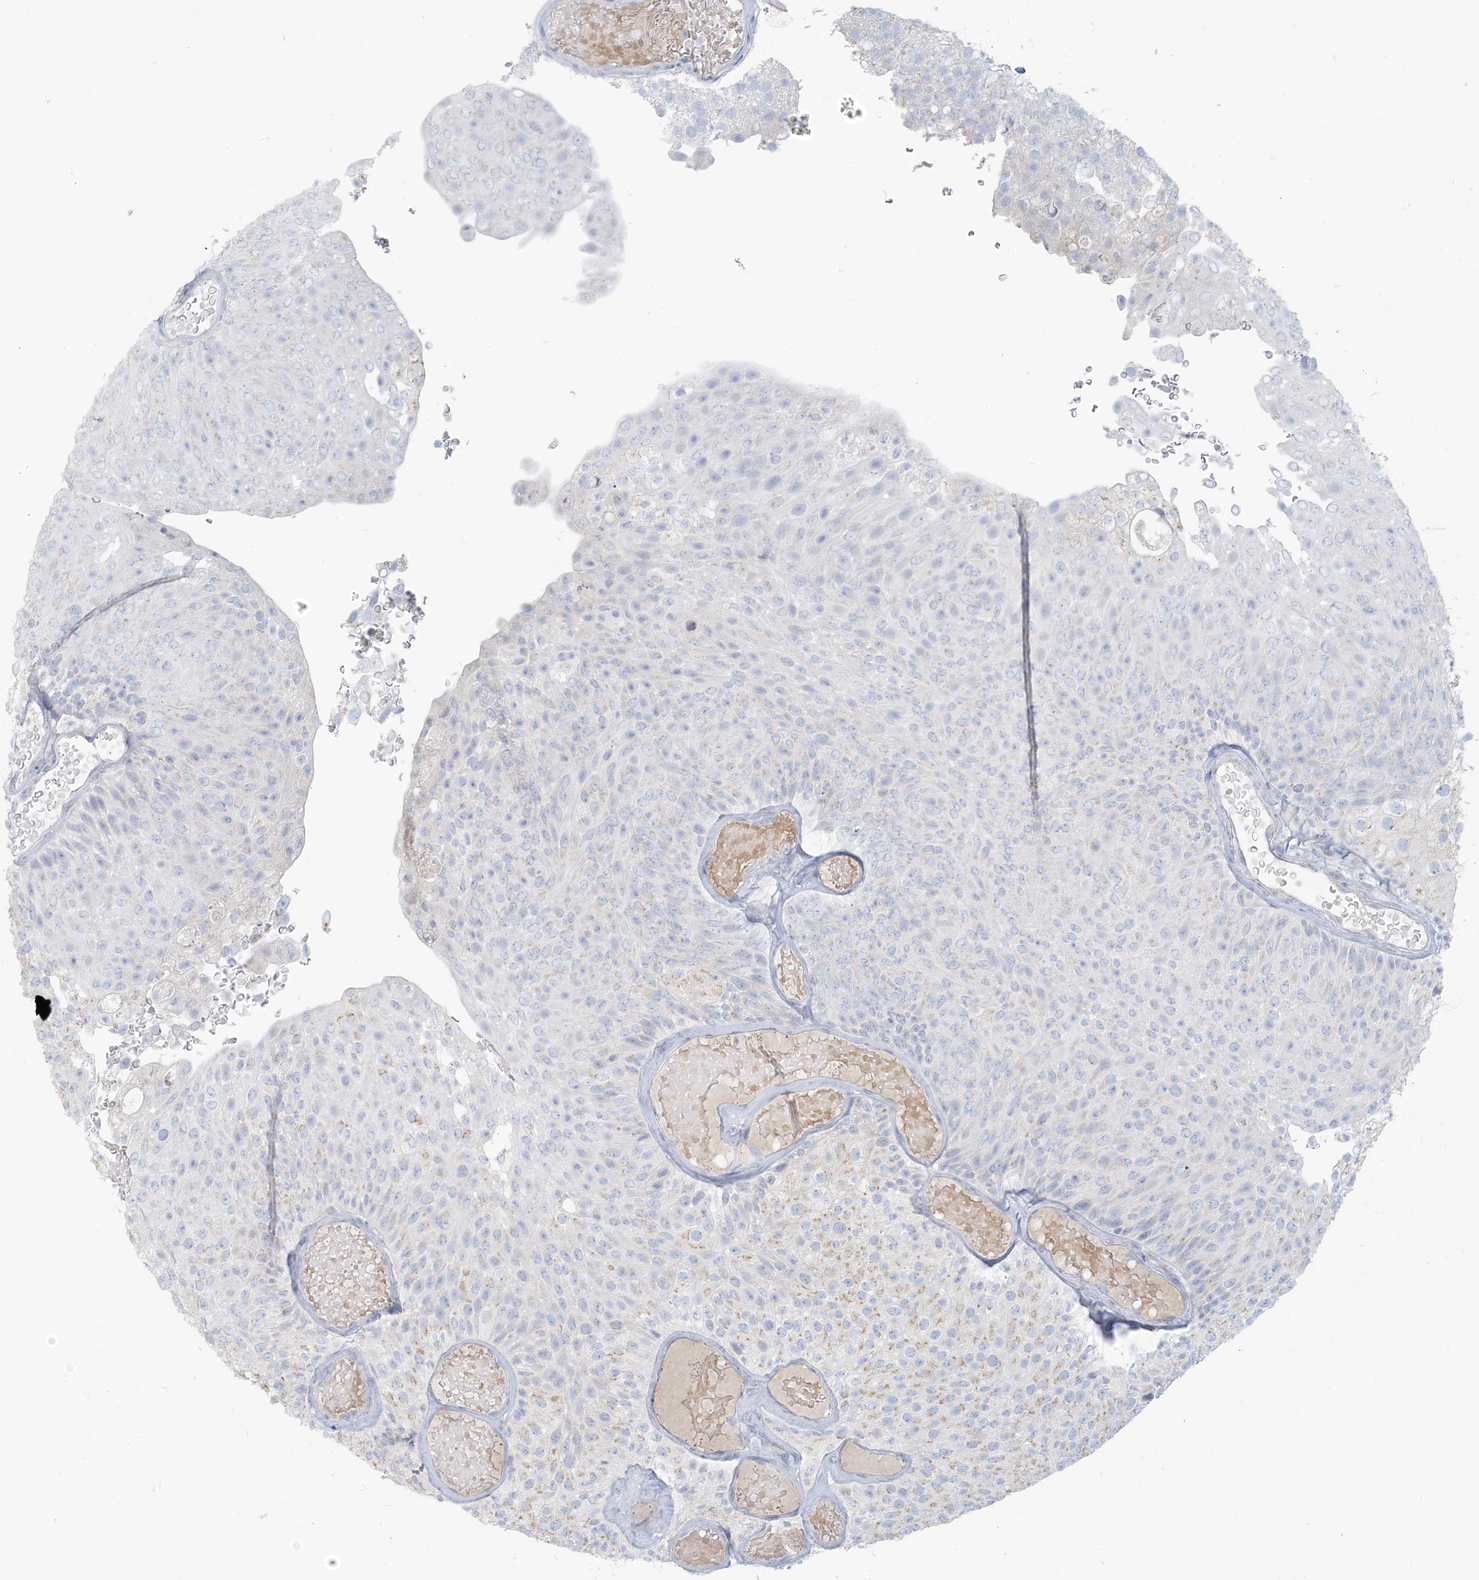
{"staining": {"intensity": "weak", "quantity": "25%-75%", "location": "cytoplasmic/membranous"}, "tissue": "urothelial cancer", "cell_type": "Tumor cells", "image_type": "cancer", "snomed": [{"axis": "morphology", "description": "Urothelial carcinoma, Low grade"}, {"axis": "topography", "description": "Urinary bladder"}], "caption": "A brown stain labels weak cytoplasmic/membranous positivity of a protein in urothelial cancer tumor cells. (Brightfield microscopy of DAB IHC at high magnification).", "gene": "SCML1", "patient": {"sex": "male", "age": 78}}